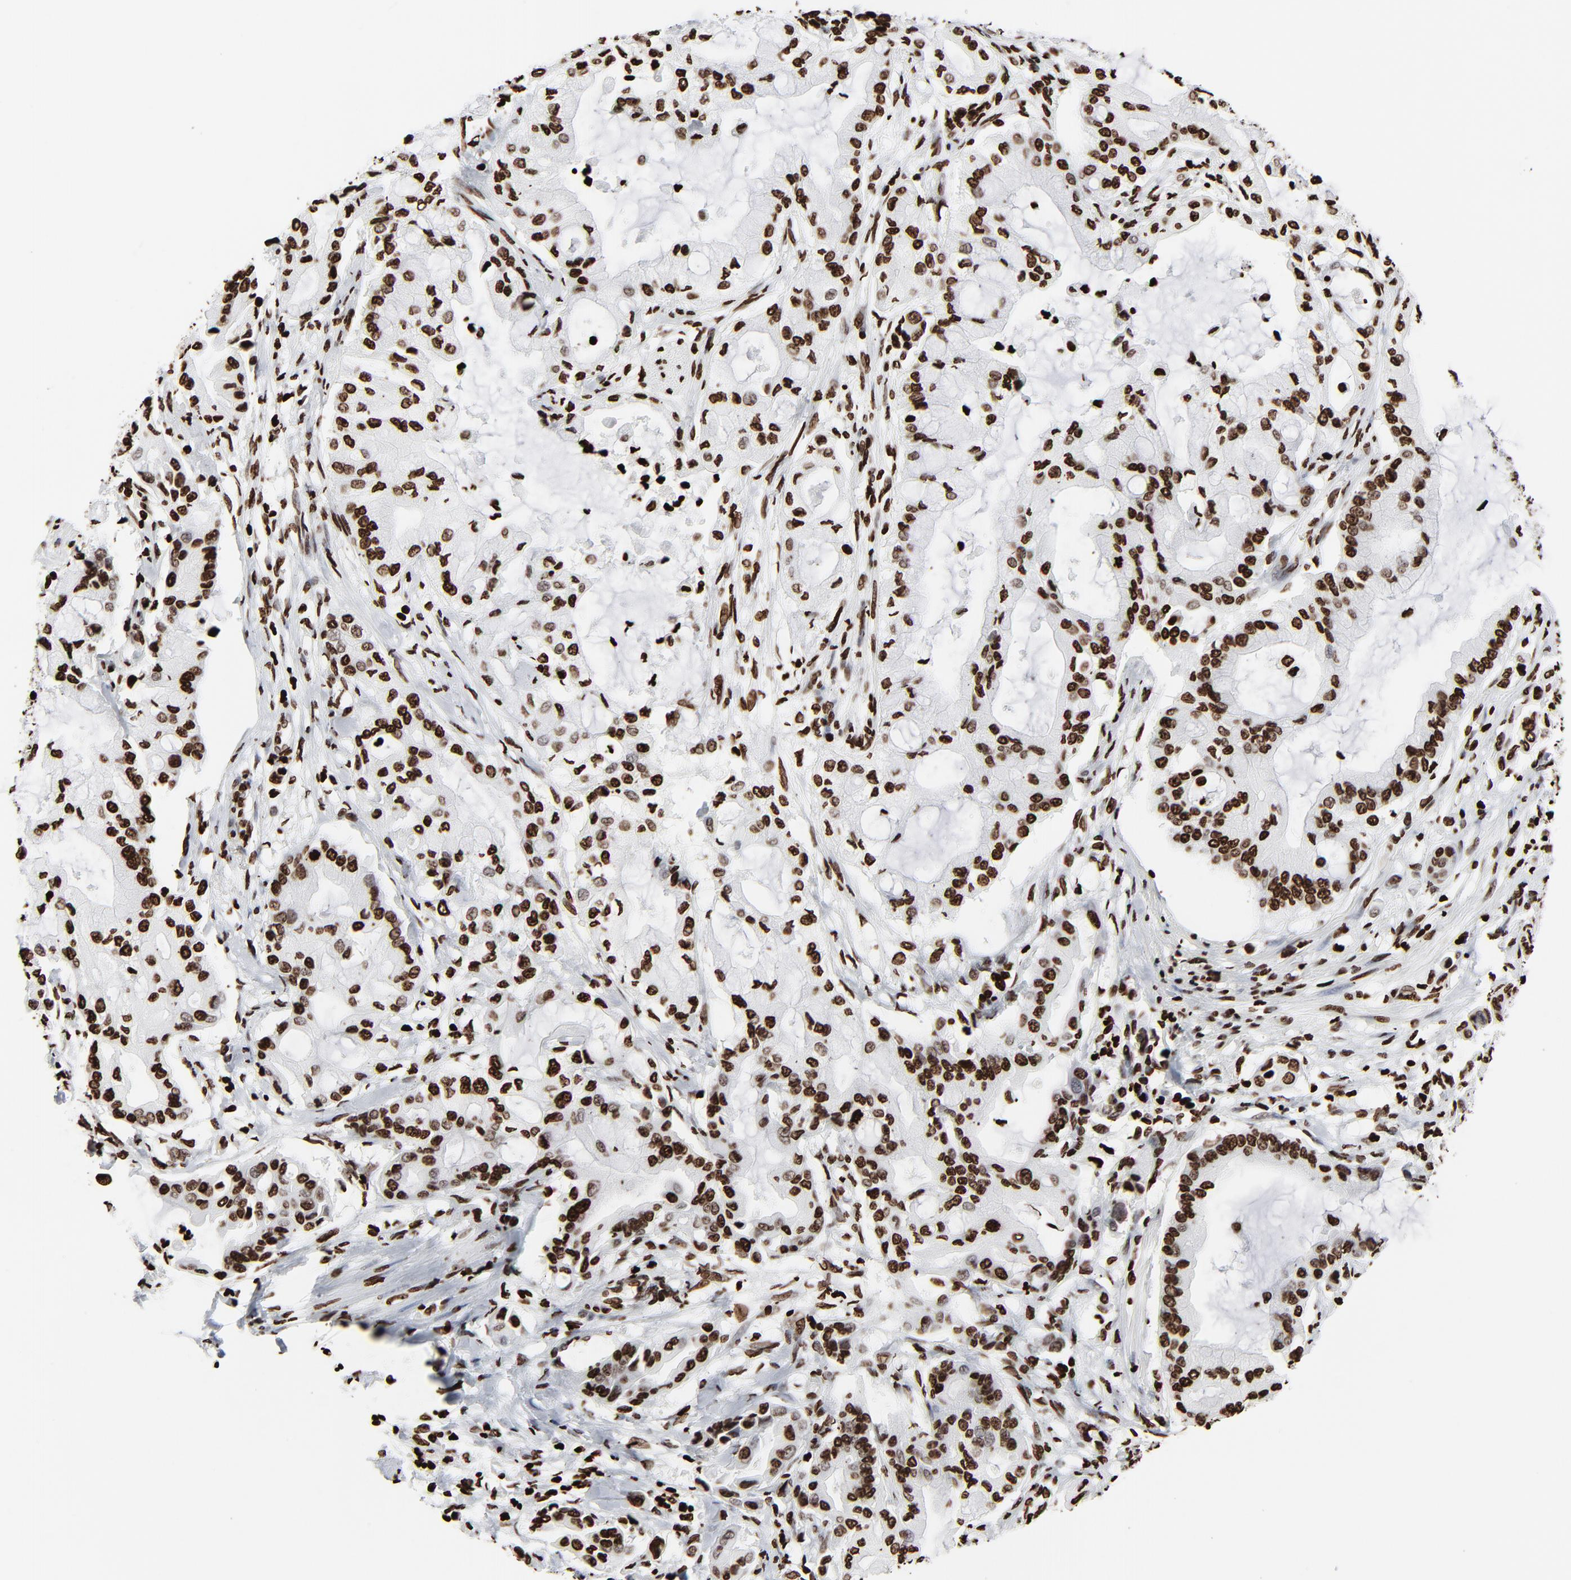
{"staining": {"intensity": "strong", "quantity": ">75%", "location": "nuclear"}, "tissue": "pancreatic cancer", "cell_type": "Tumor cells", "image_type": "cancer", "snomed": [{"axis": "morphology", "description": "Adenocarcinoma, NOS"}, {"axis": "morphology", "description": "Adenocarcinoma, metastatic, NOS"}, {"axis": "topography", "description": "Lymph node"}, {"axis": "topography", "description": "Pancreas"}, {"axis": "topography", "description": "Duodenum"}], "caption": "A micrograph showing strong nuclear expression in about >75% of tumor cells in pancreatic cancer (metastatic adenocarcinoma), as visualized by brown immunohistochemical staining.", "gene": "H3-4", "patient": {"sex": "female", "age": 64}}